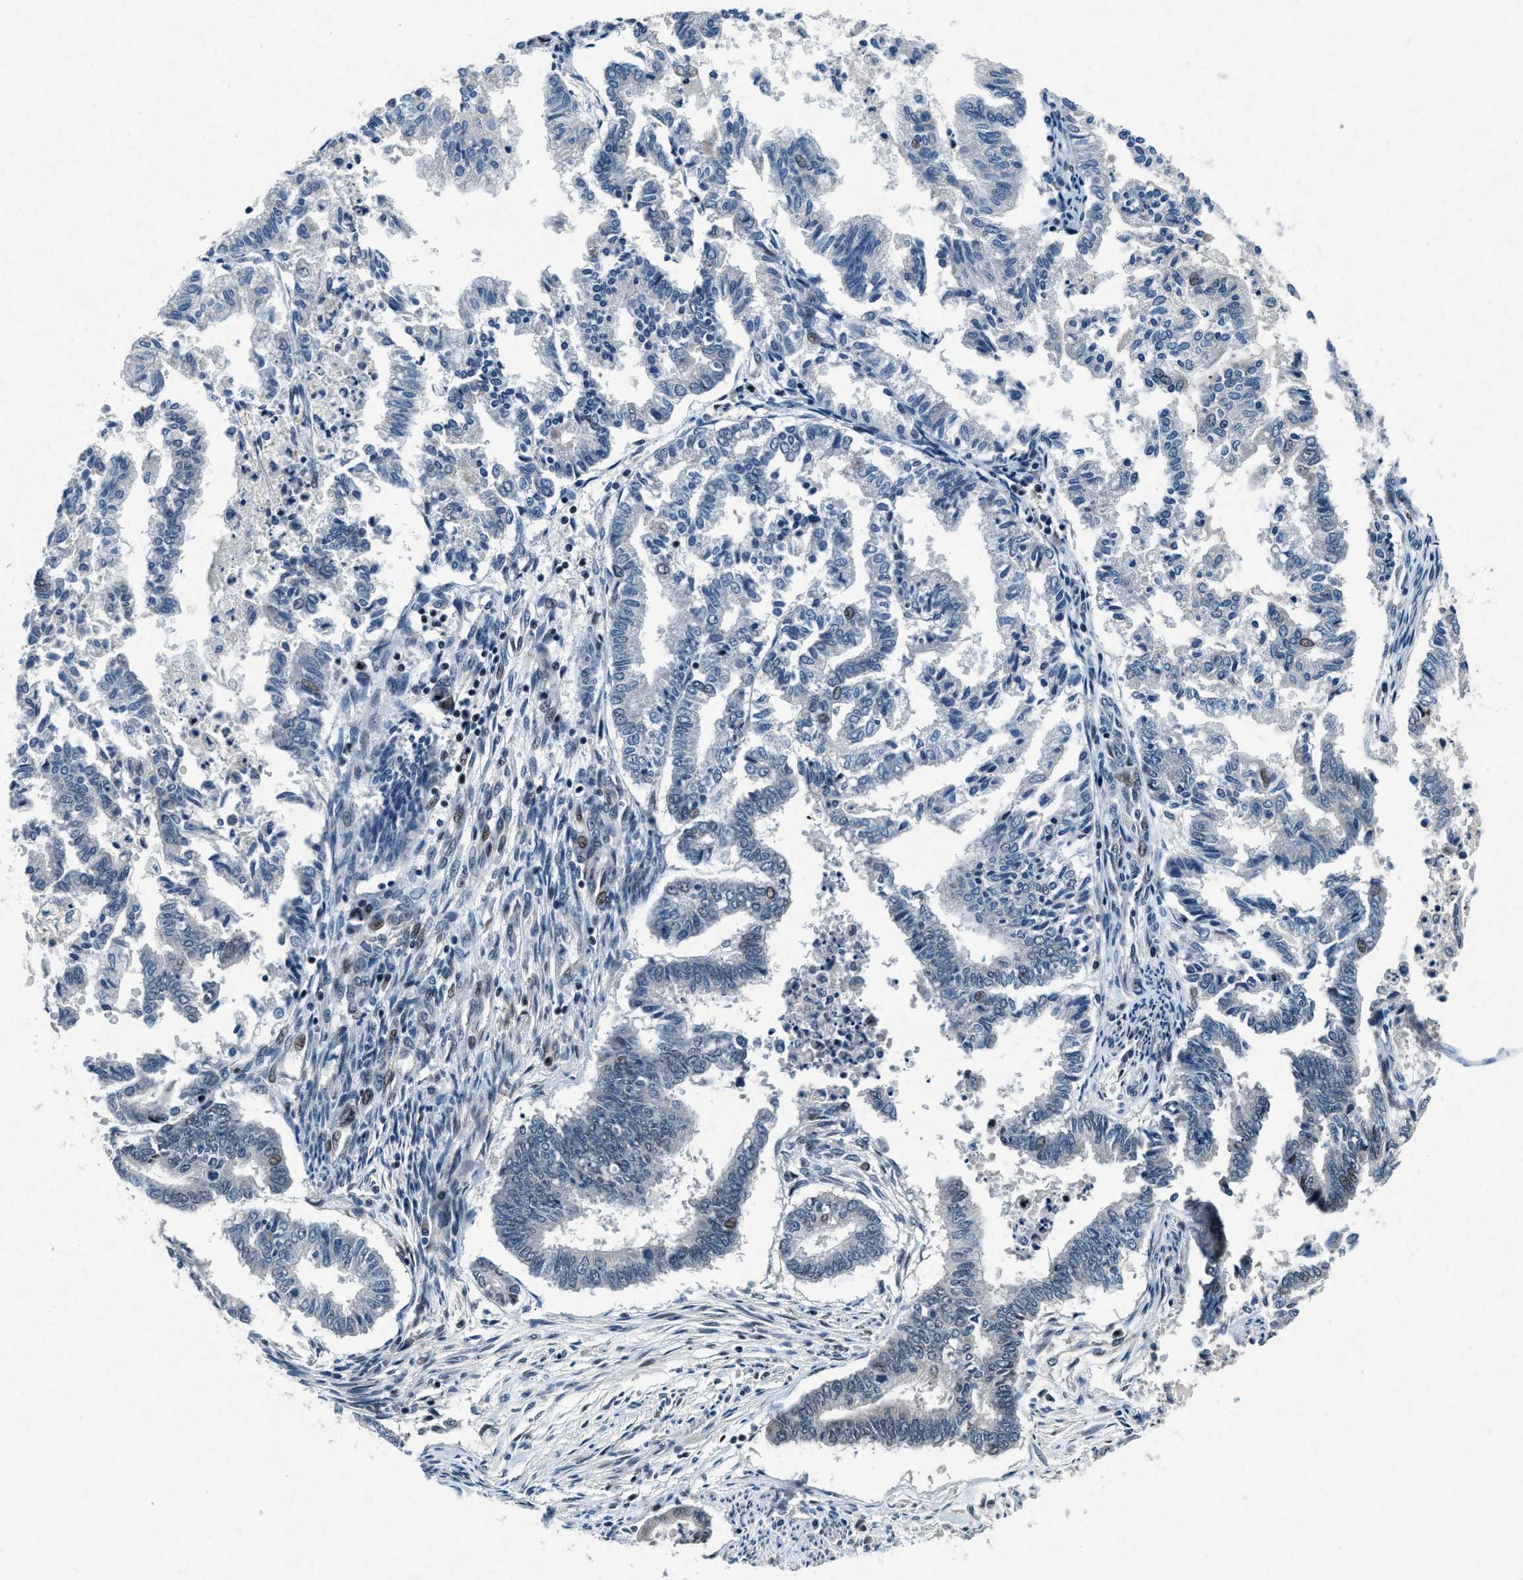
{"staining": {"intensity": "negative", "quantity": "none", "location": "none"}, "tissue": "endometrial cancer", "cell_type": "Tumor cells", "image_type": "cancer", "snomed": [{"axis": "morphology", "description": "Necrosis, NOS"}, {"axis": "morphology", "description": "Adenocarcinoma, NOS"}, {"axis": "topography", "description": "Endometrium"}], "caption": "IHC of human endometrial cancer (adenocarcinoma) demonstrates no positivity in tumor cells.", "gene": "PHLDA1", "patient": {"sex": "female", "age": 79}}